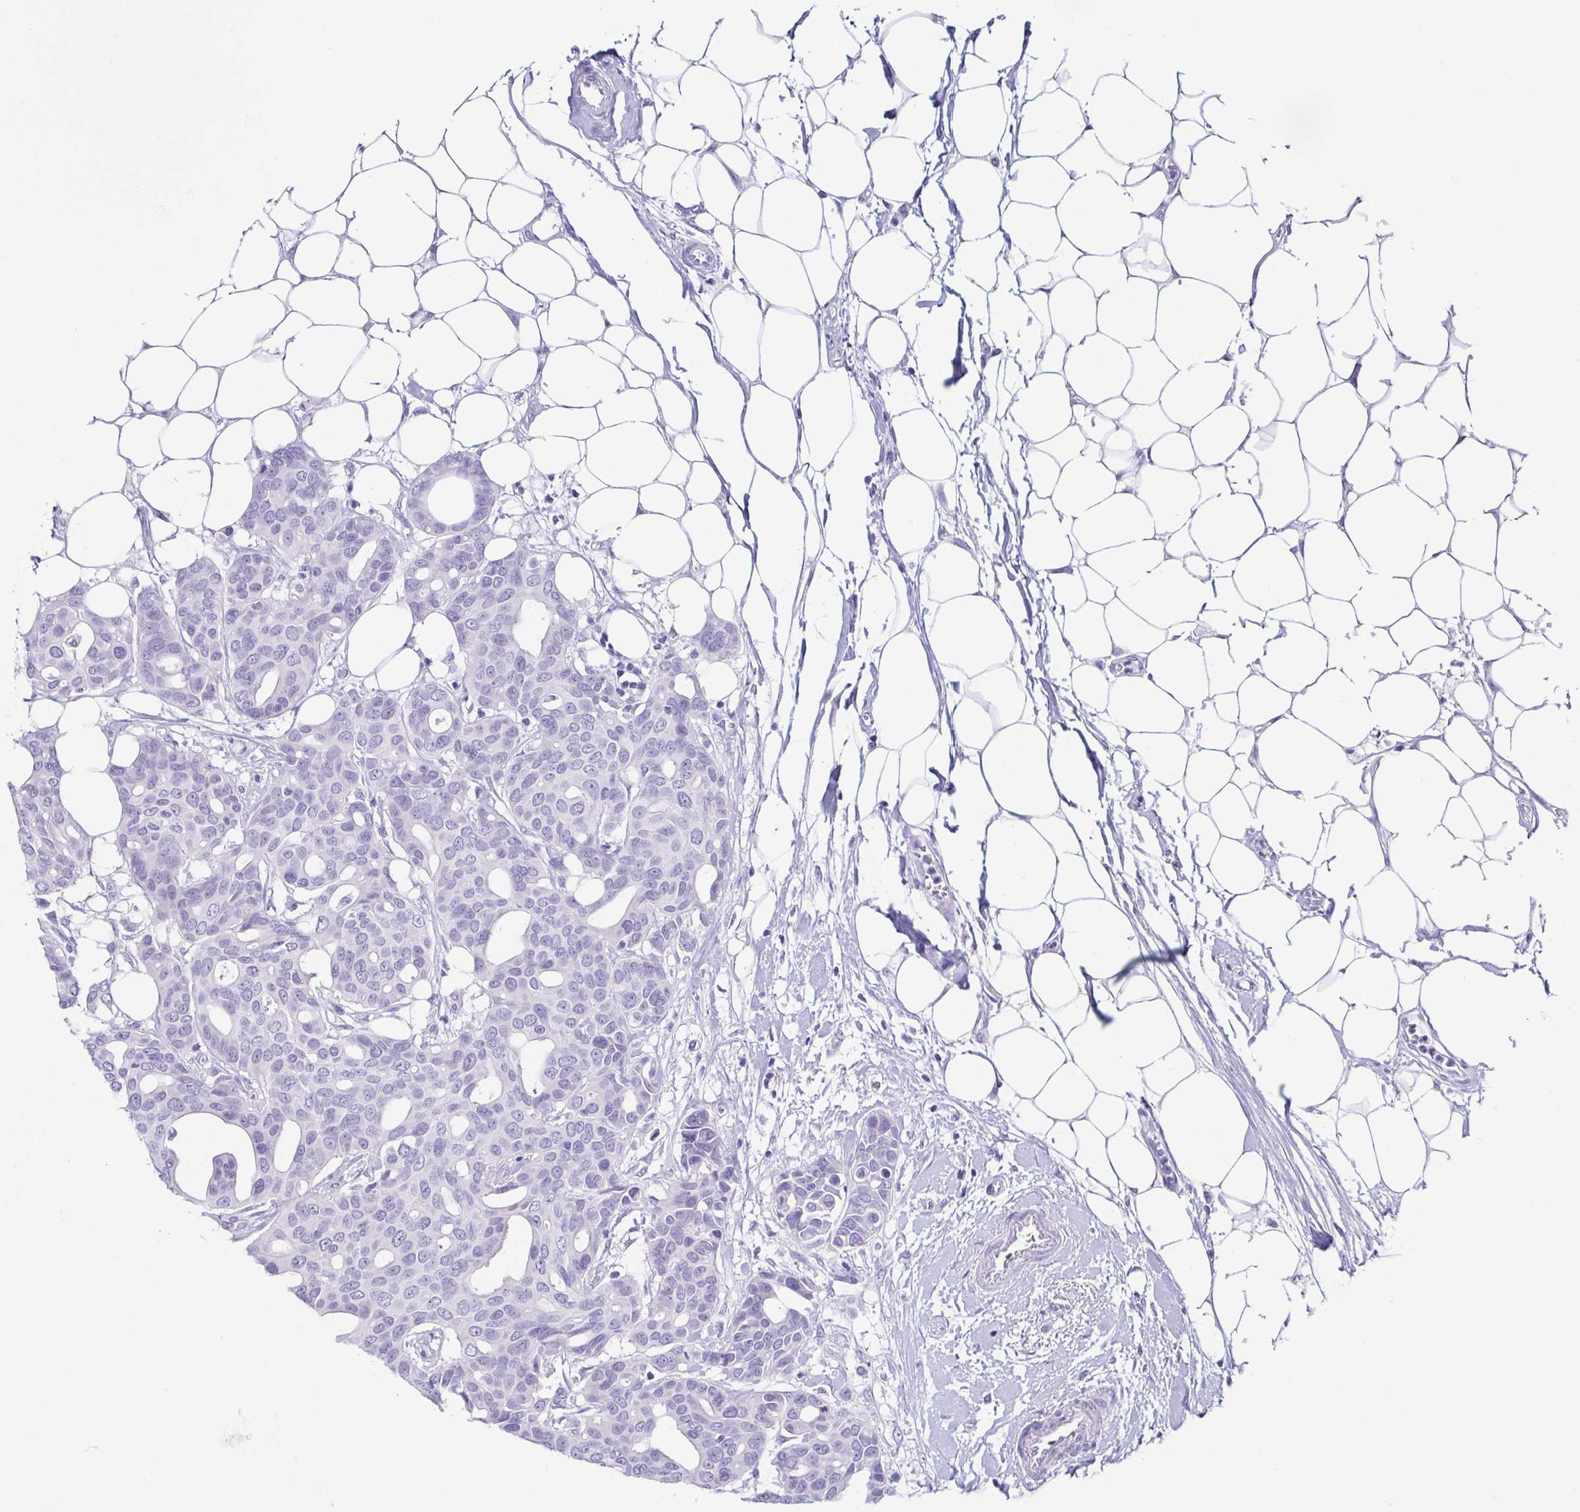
{"staining": {"intensity": "negative", "quantity": "none", "location": "none"}, "tissue": "breast cancer", "cell_type": "Tumor cells", "image_type": "cancer", "snomed": [{"axis": "morphology", "description": "Duct carcinoma"}, {"axis": "topography", "description": "Breast"}], "caption": "Photomicrograph shows no protein positivity in tumor cells of breast cancer tissue. (DAB immunohistochemistry, high magnification).", "gene": "CD164L2", "patient": {"sex": "female", "age": 54}}